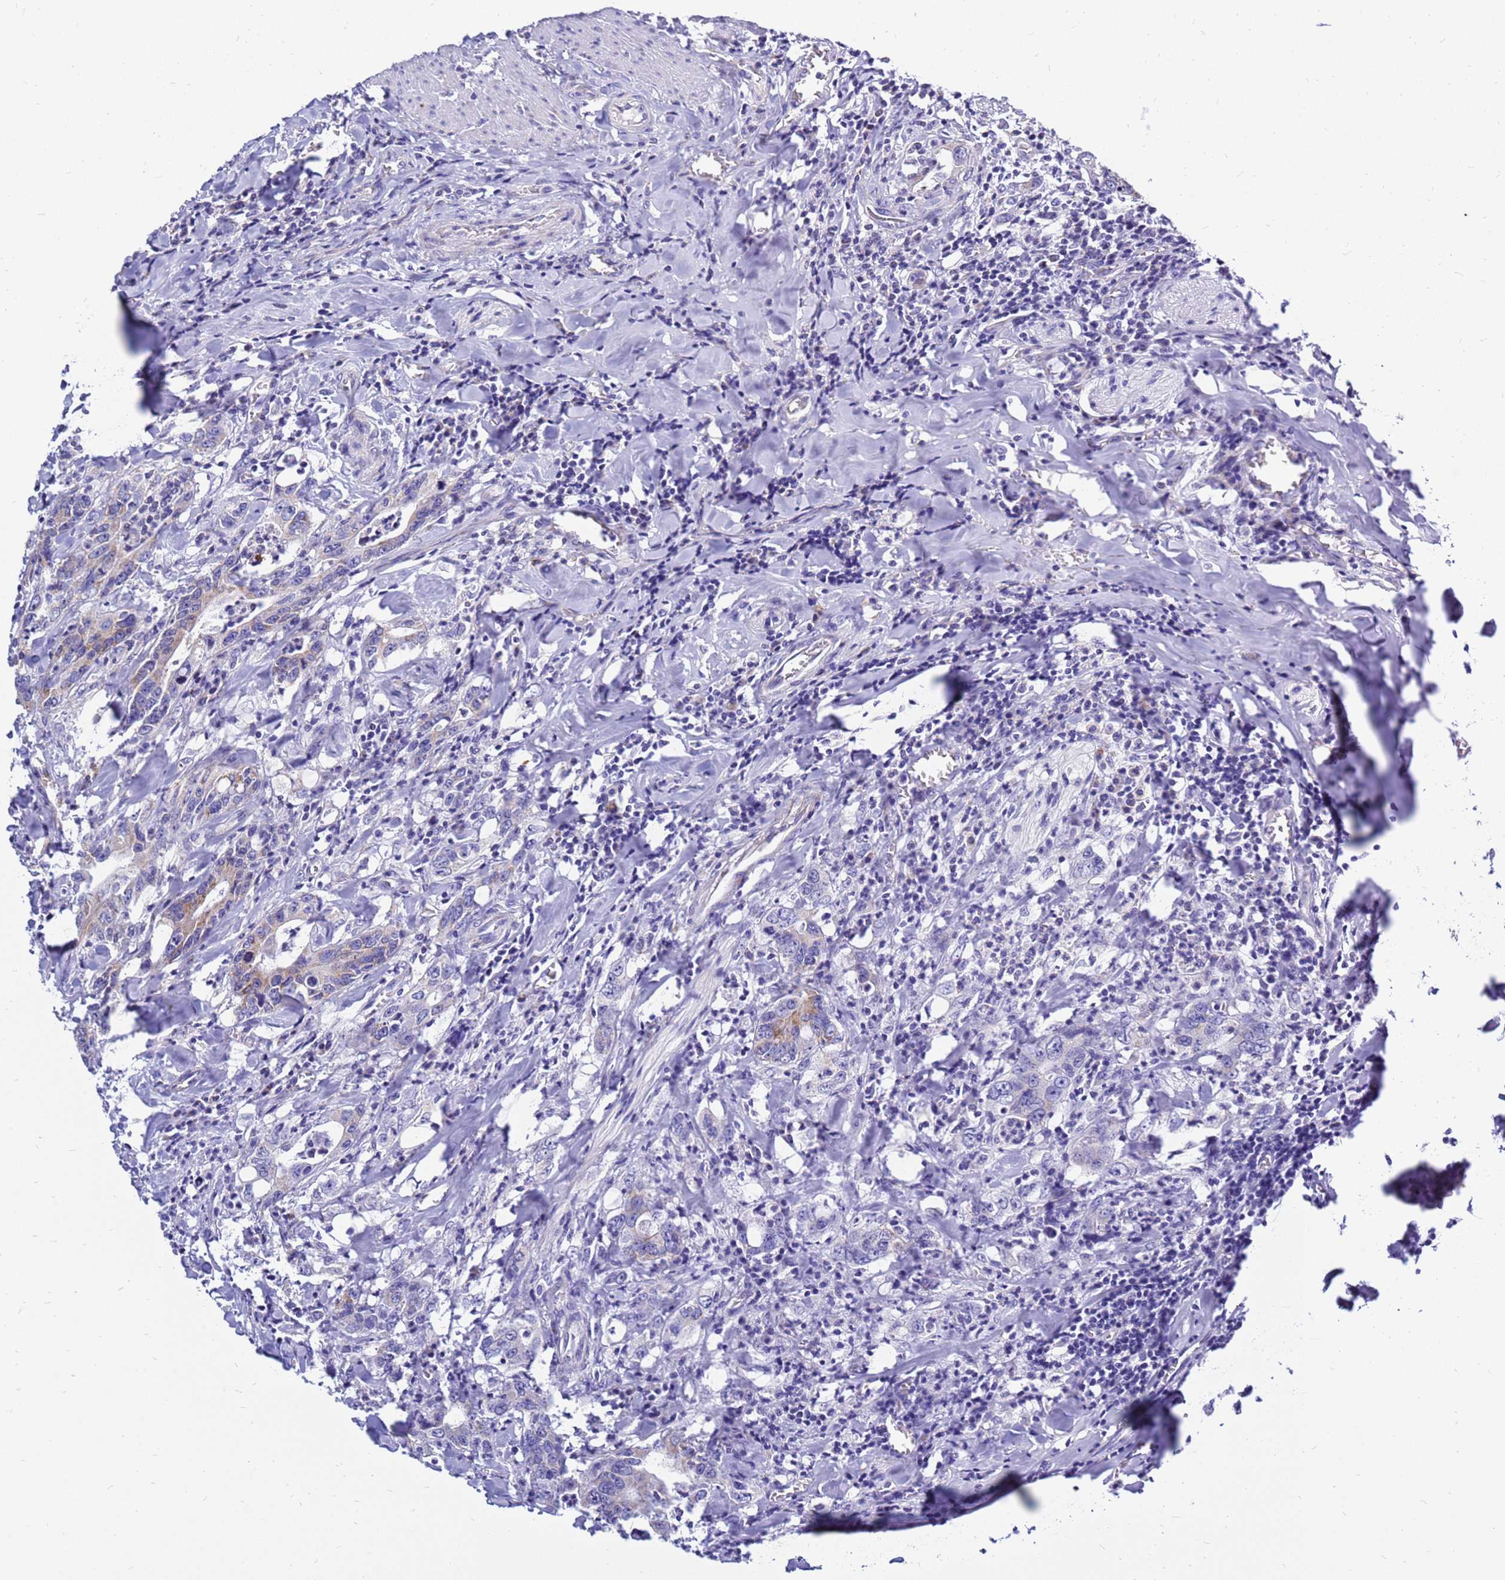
{"staining": {"intensity": "moderate", "quantity": "<25%", "location": "cytoplasmic/membranous"}, "tissue": "colorectal cancer", "cell_type": "Tumor cells", "image_type": "cancer", "snomed": [{"axis": "morphology", "description": "Adenocarcinoma, NOS"}, {"axis": "topography", "description": "Colon"}], "caption": "A photomicrograph showing moderate cytoplasmic/membranous staining in about <25% of tumor cells in colorectal cancer (adenocarcinoma), as visualized by brown immunohistochemical staining.", "gene": "IGF1R", "patient": {"sex": "female", "age": 75}}